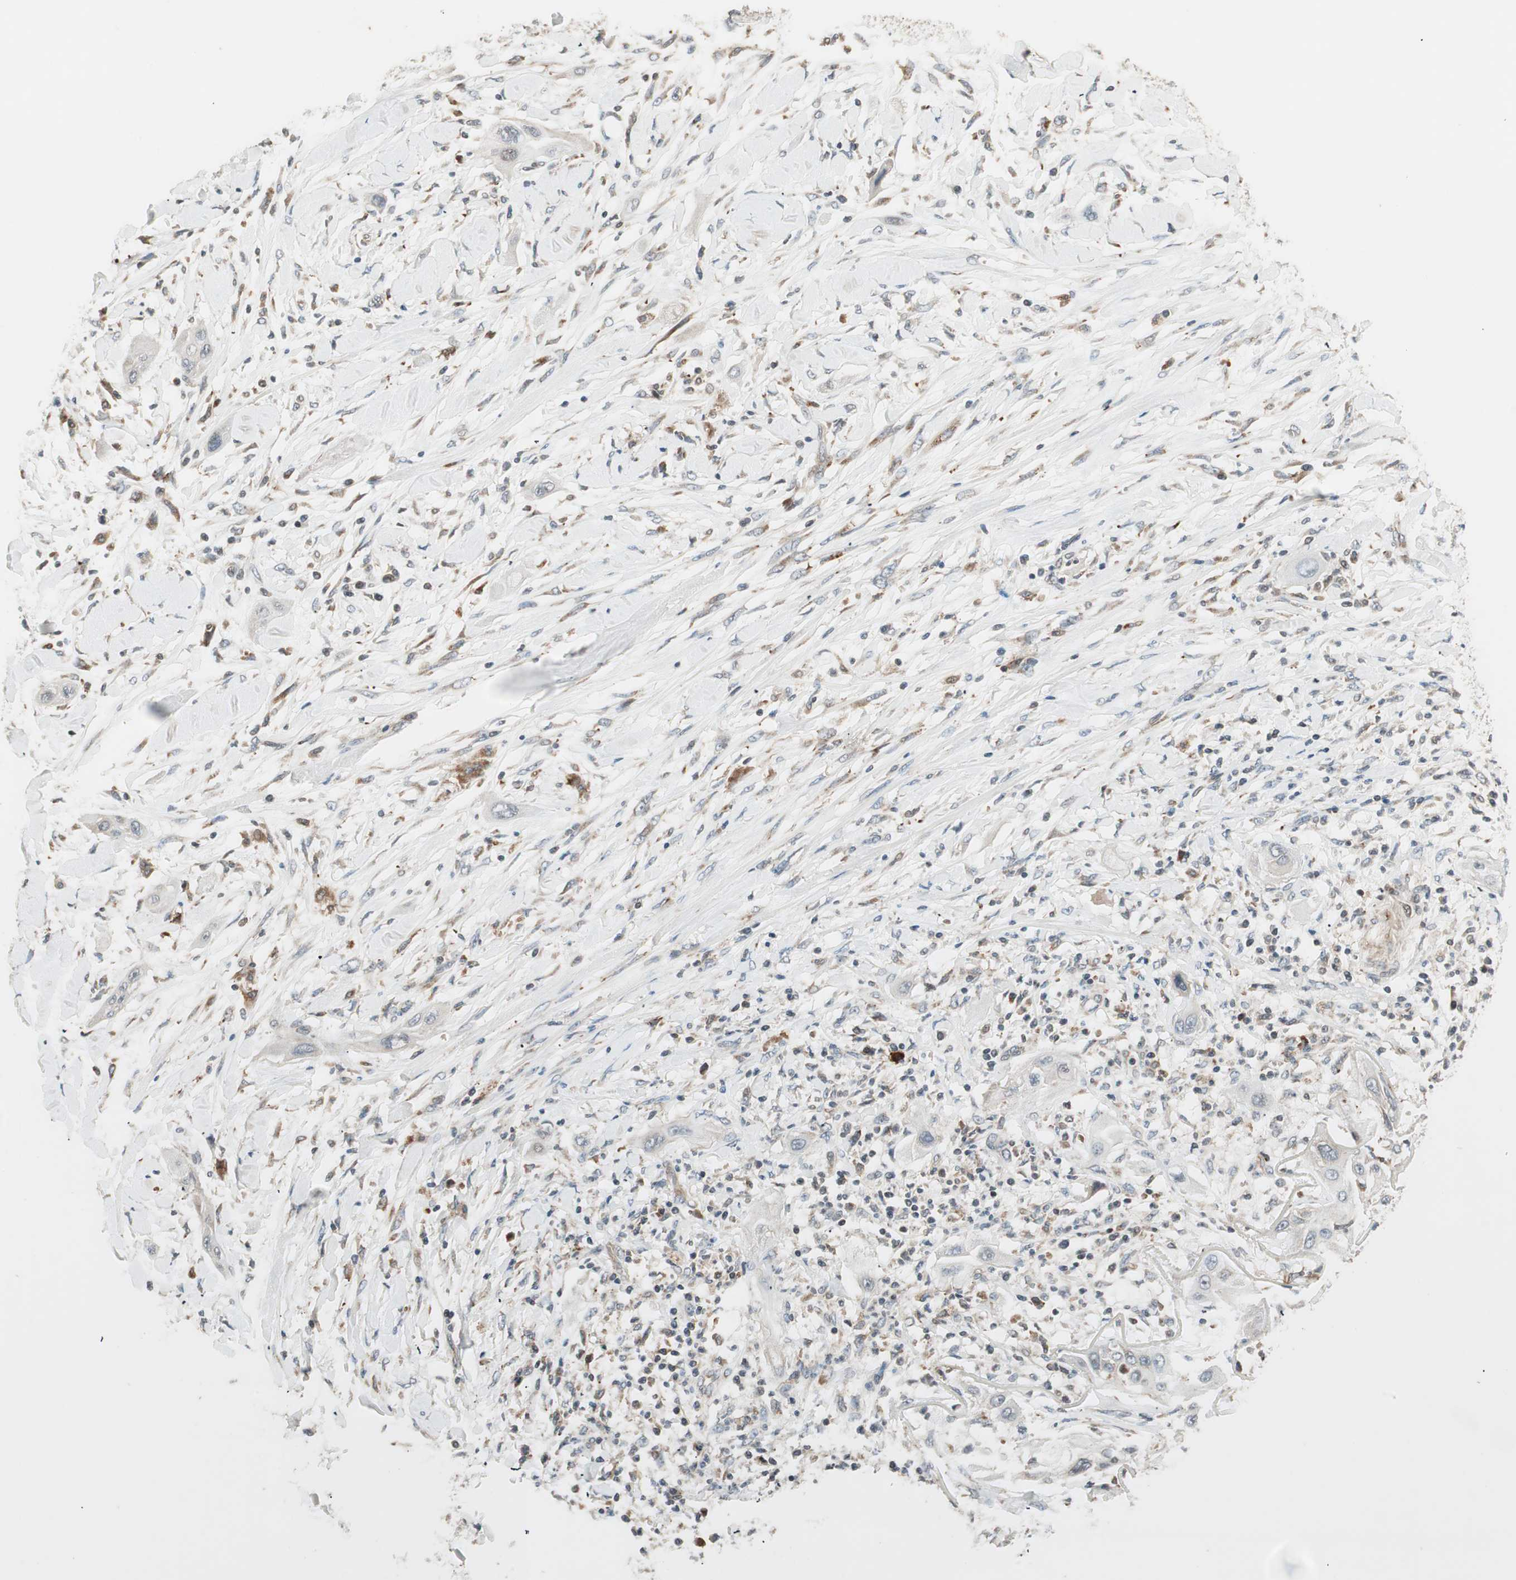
{"staining": {"intensity": "negative", "quantity": "none", "location": "none"}, "tissue": "lung cancer", "cell_type": "Tumor cells", "image_type": "cancer", "snomed": [{"axis": "morphology", "description": "Squamous cell carcinoma, NOS"}, {"axis": "topography", "description": "Lung"}], "caption": "This is an IHC histopathology image of human lung cancer. There is no expression in tumor cells.", "gene": "SFRP1", "patient": {"sex": "female", "age": 47}}